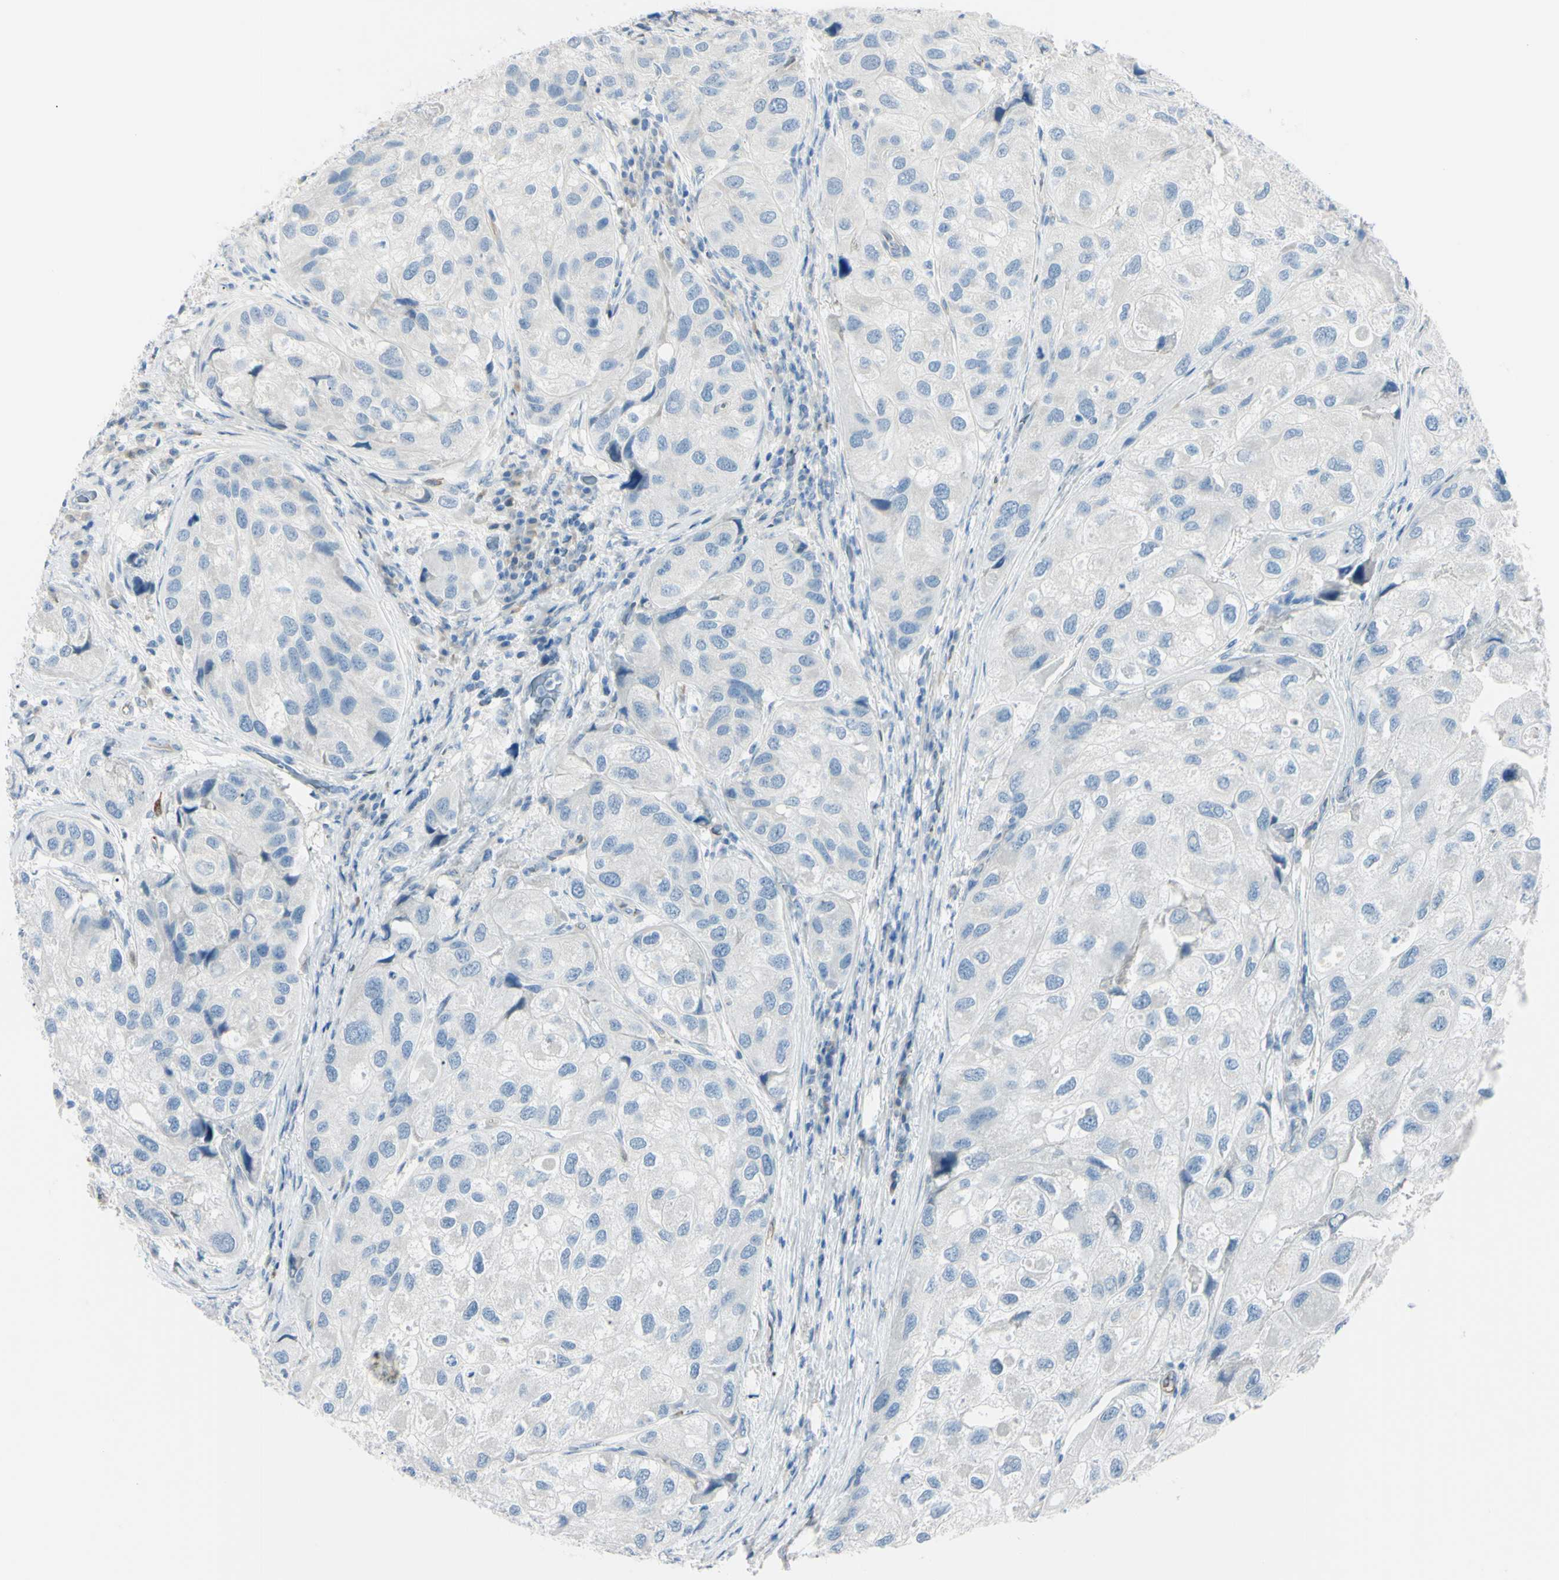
{"staining": {"intensity": "negative", "quantity": "none", "location": "none"}, "tissue": "urothelial cancer", "cell_type": "Tumor cells", "image_type": "cancer", "snomed": [{"axis": "morphology", "description": "Urothelial carcinoma, High grade"}, {"axis": "topography", "description": "Urinary bladder"}], "caption": "Protein analysis of urothelial cancer shows no significant expression in tumor cells.", "gene": "FOLH1", "patient": {"sex": "female", "age": 64}}